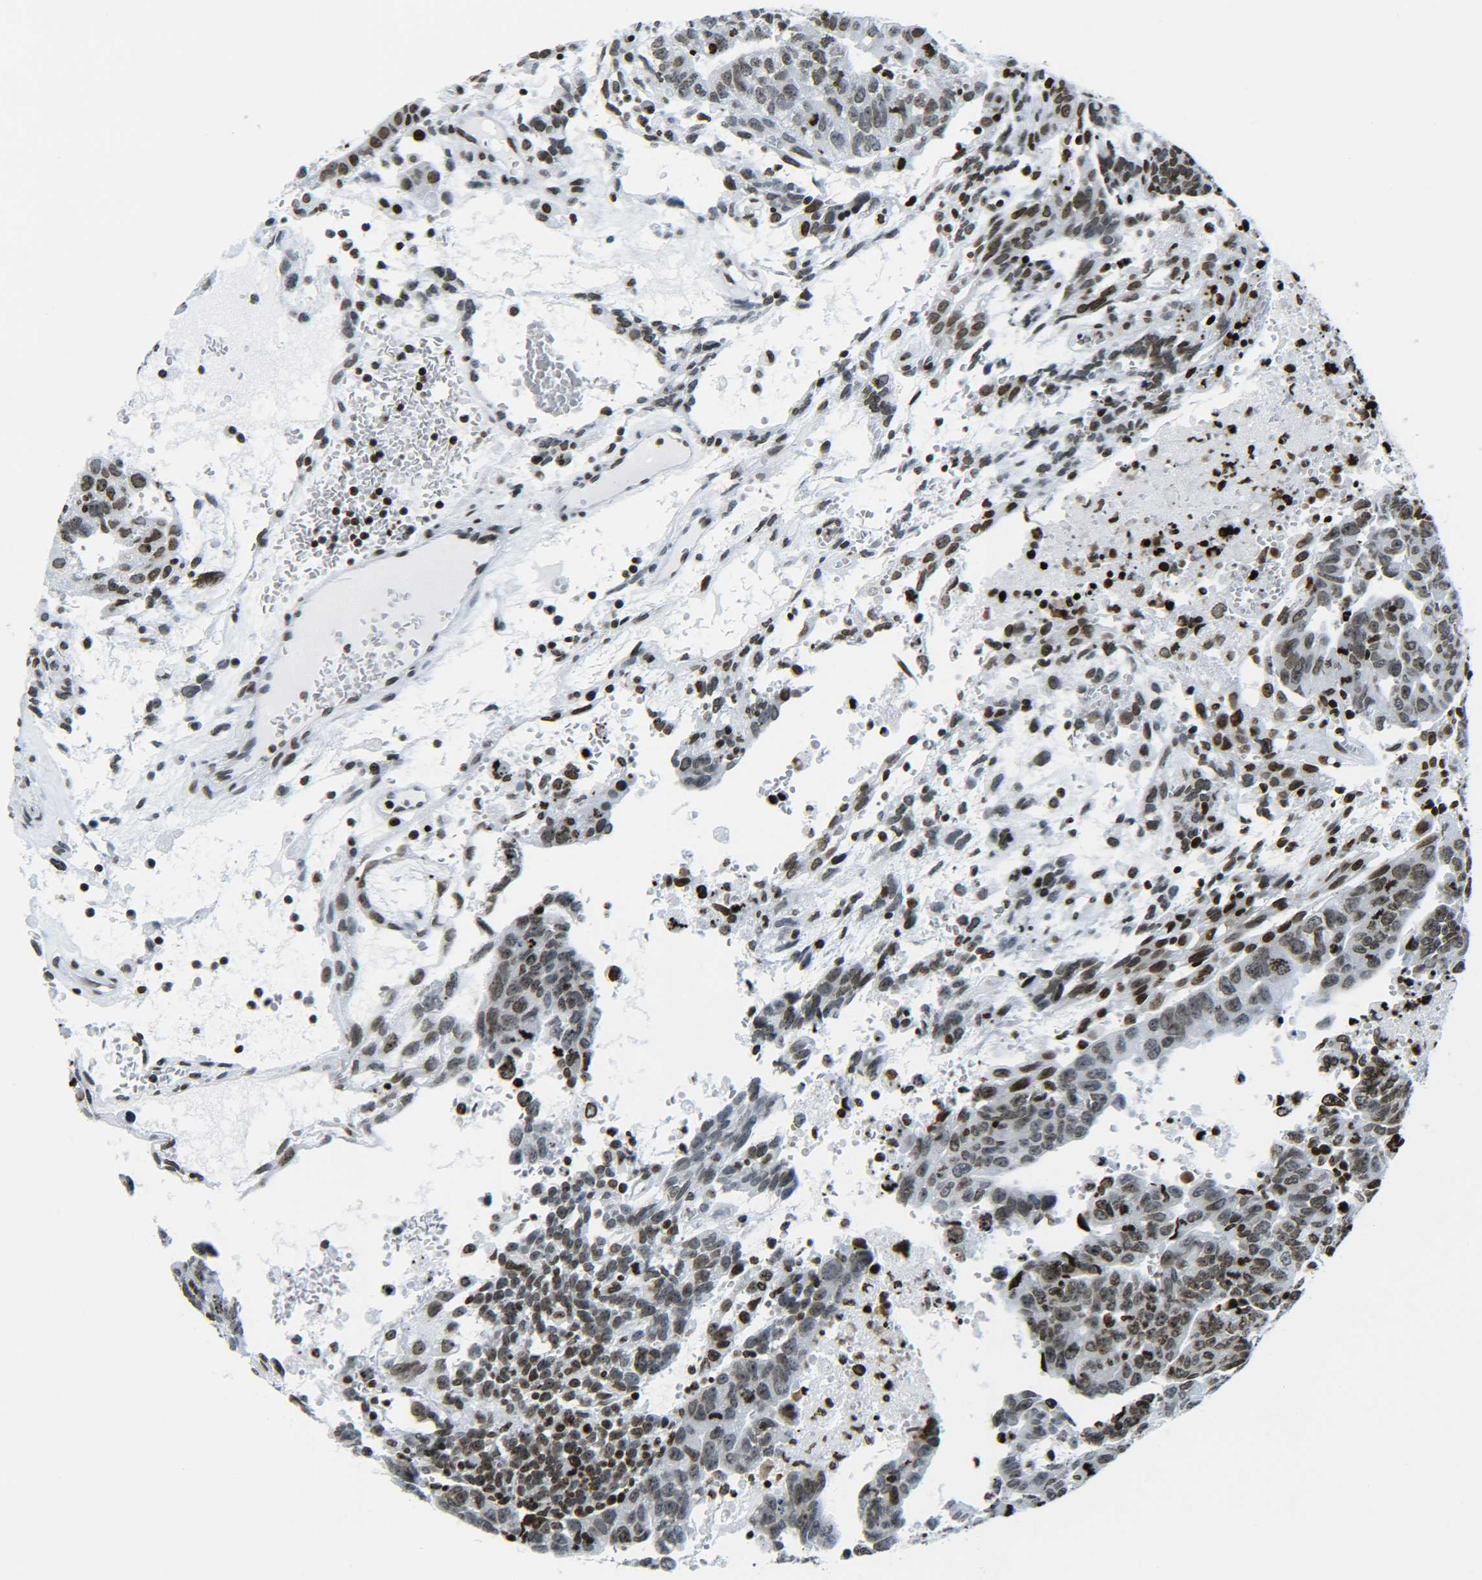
{"staining": {"intensity": "moderate", "quantity": ">75%", "location": "nuclear"}, "tissue": "testis cancer", "cell_type": "Tumor cells", "image_type": "cancer", "snomed": [{"axis": "morphology", "description": "Seminoma, NOS"}, {"axis": "morphology", "description": "Carcinoma, Embryonal, NOS"}, {"axis": "topography", "description": "Testis"}], "caption": "Testis embryonal carcinoma stained for a protein exhibits moderate nuclear positivity in tumor cells.", "gene": "H2AX", "patient": {"sex": "male", "age": 52}}